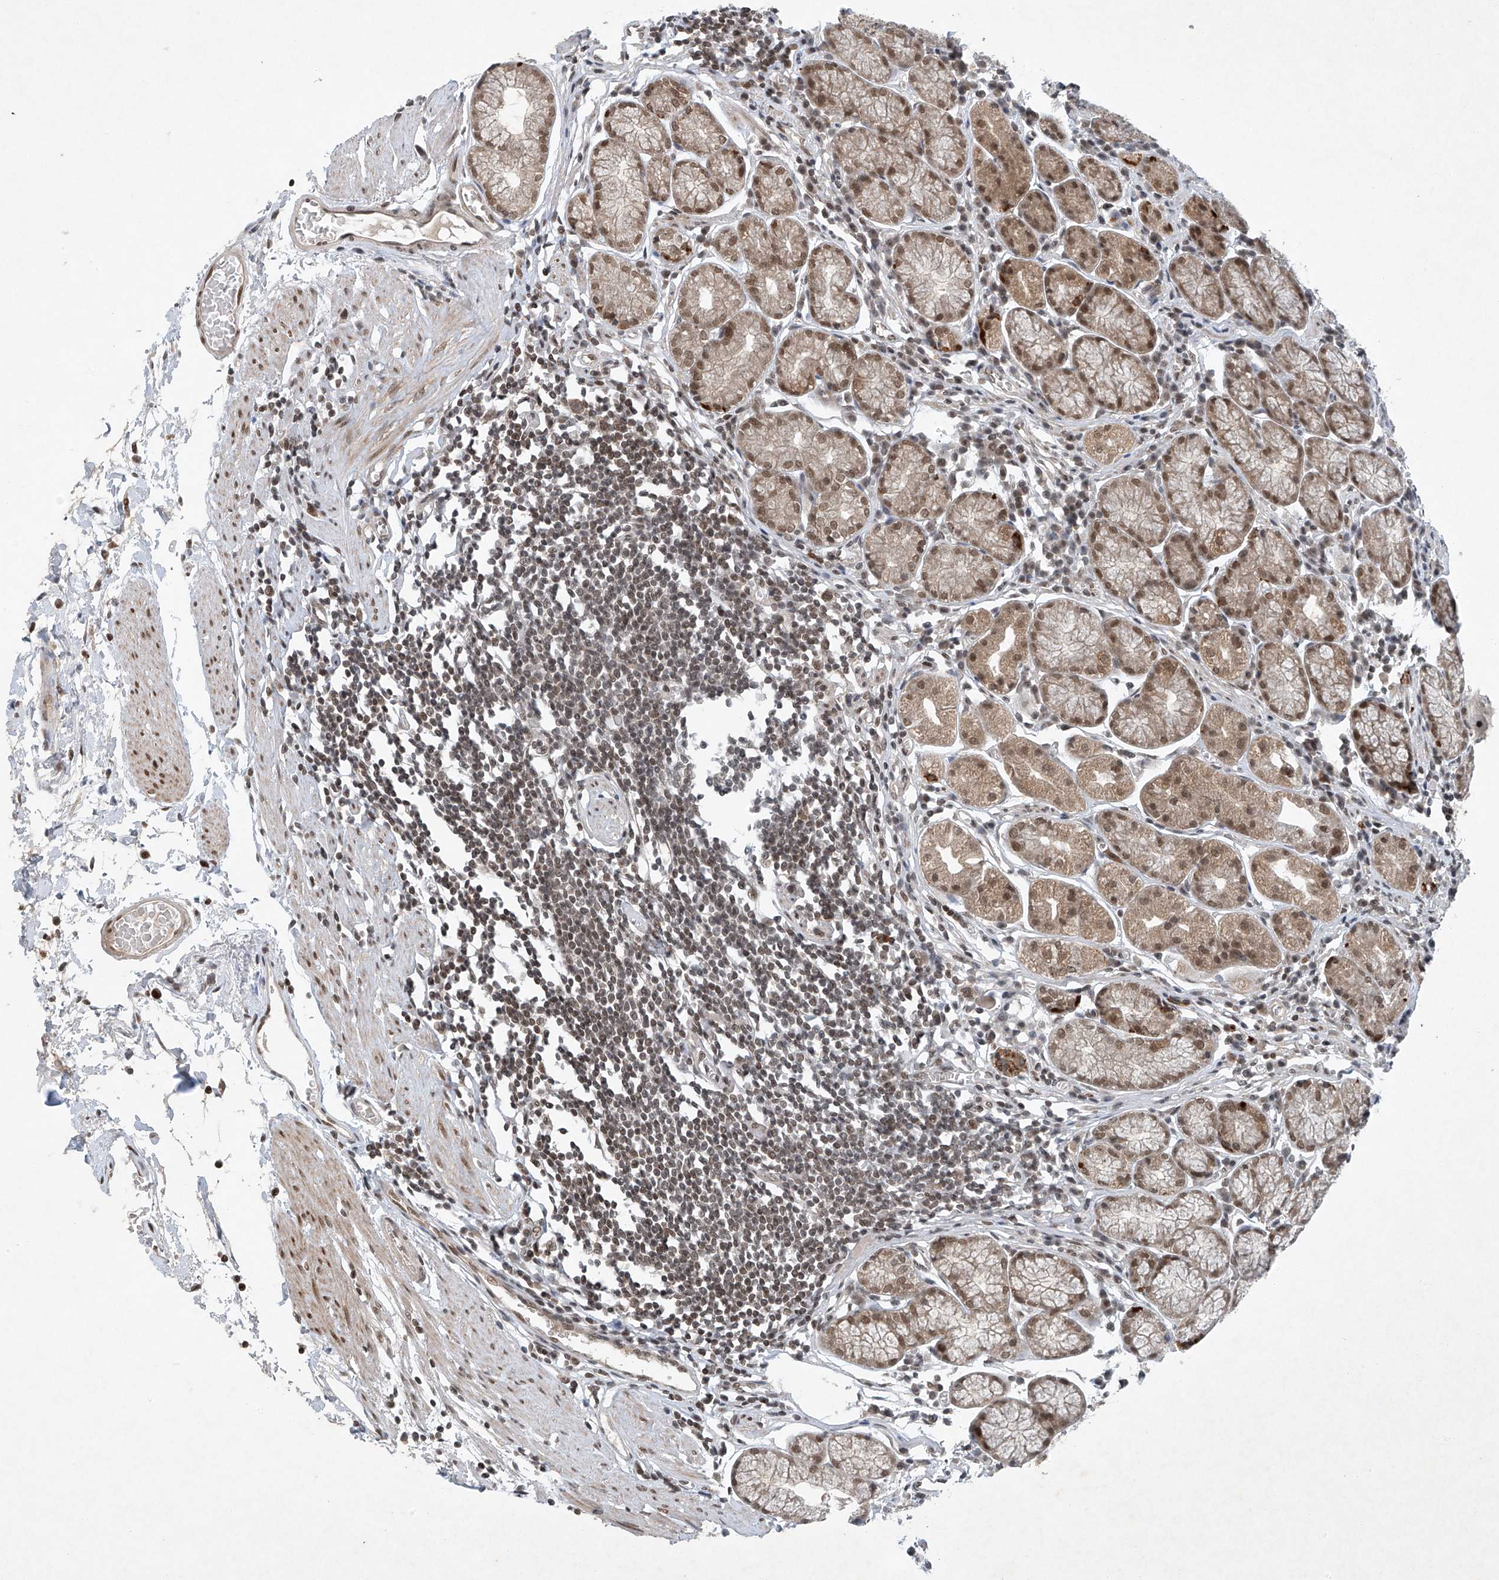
{"staining": {"intensity": "moderate", "quantity": ">75%", "location": "cytoplasmic/membranous,nuclear"}, "tissue": "stomach", "cell_type": "Glandular cells", "image_type": "normal", "snomed": [{"axis": "morphology", "description": "Normal tissue, NOS"}, {"axis": "topography", "description": "Stomach"}], "caption": "DAB (3,3'-diaminobenzidine) immunohistochemical staining of unremarkable stomach reveals moderate cytoplasmic/membranous,nuclear protein positivity in about >75% of glandular cells. (DAB (3,3'-diaminobenzidine) = brown stain, brightfield microscopy at high magnification).", "gene": "TAF8", "patient": {"sex": "male", "age": 55}}